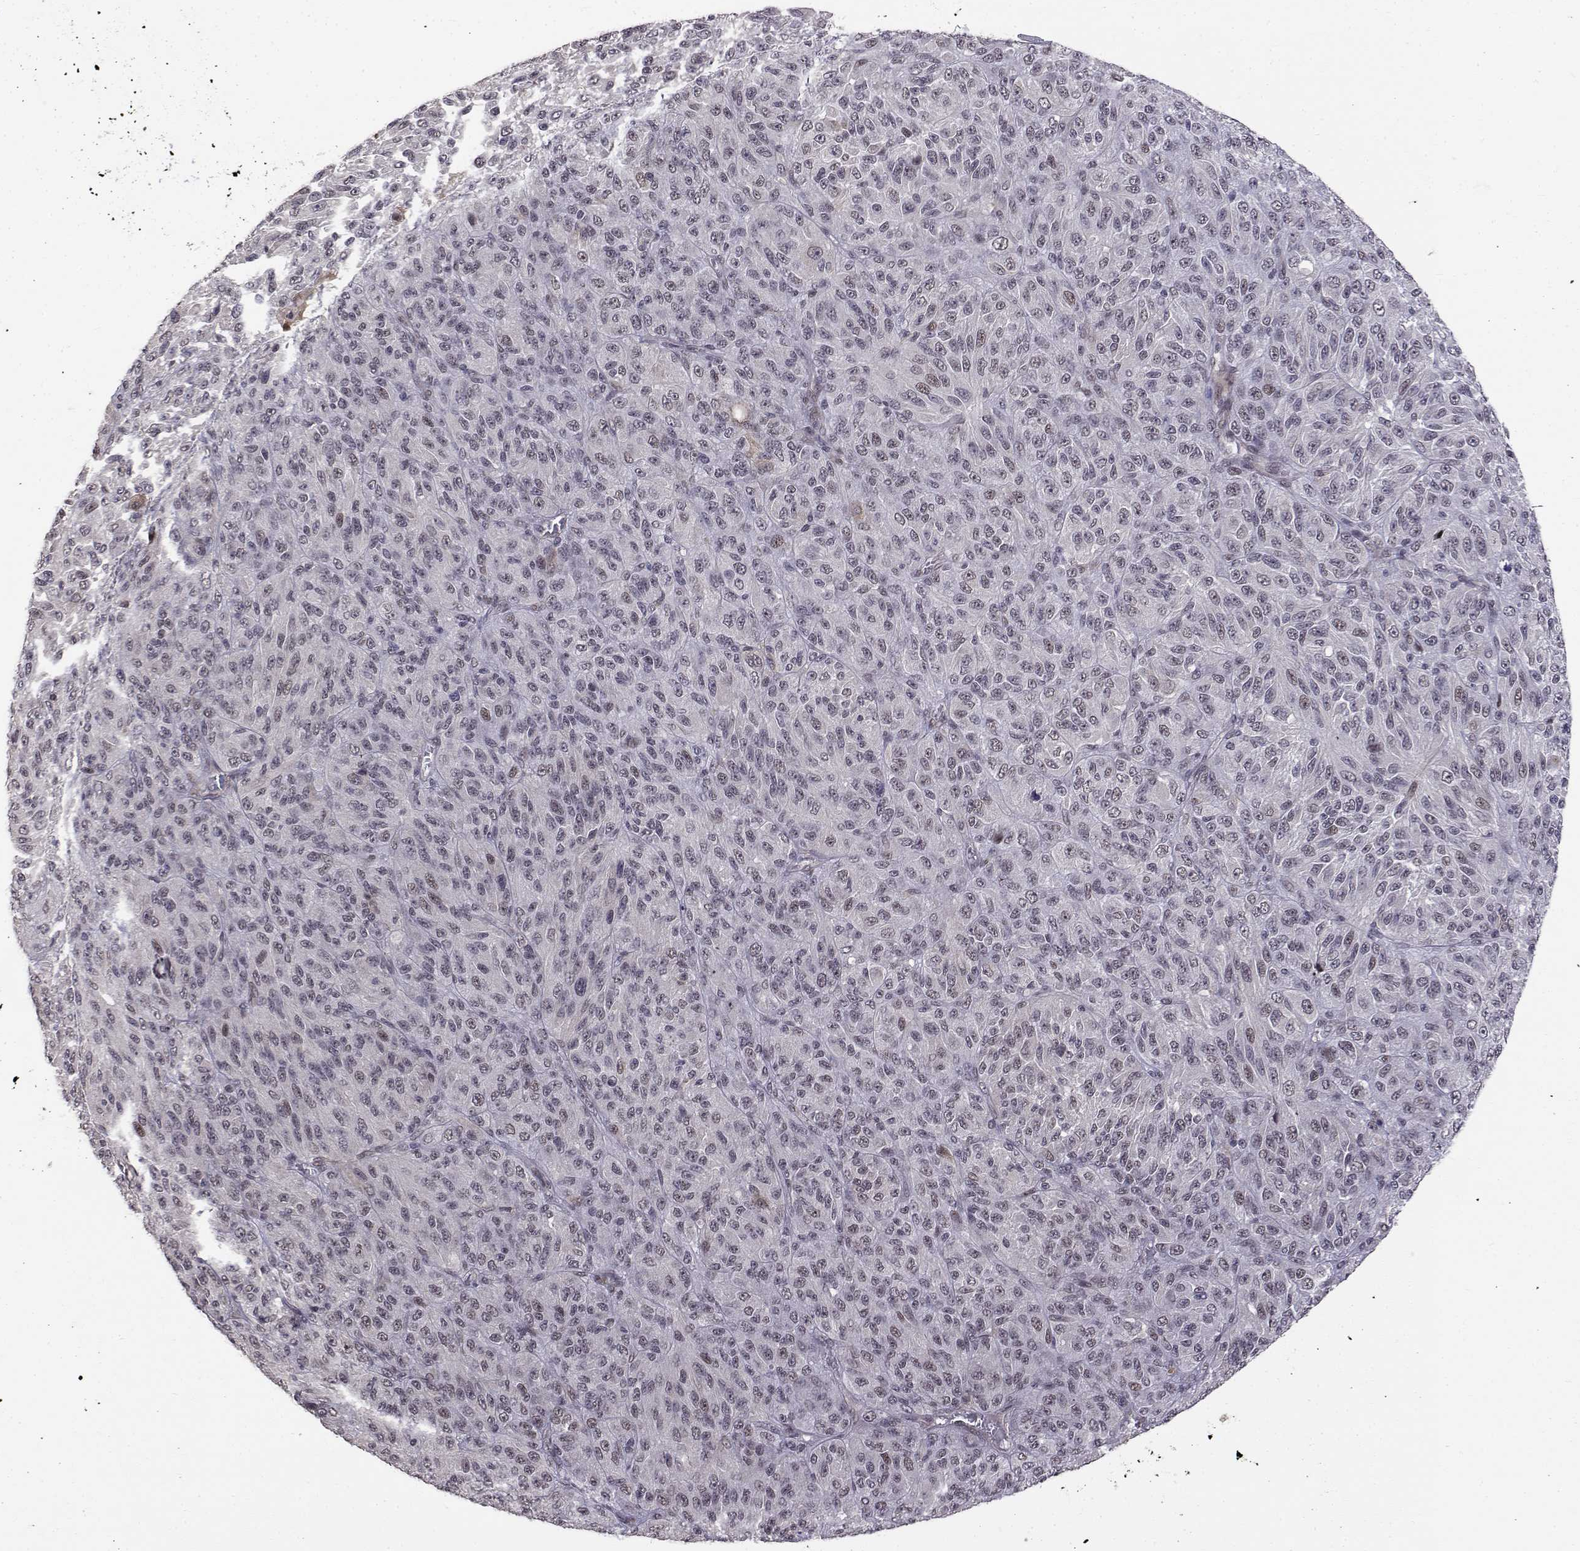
{"staining": {"intensity": "negative", "quantity": "none", "location": "none"}, "tissue": "melanoma", "cell_type": "Tumor cells", "image_type": "cancer", "snomed": [{"axis": "morphology", "description": "Malignant melanoma, Metastatic site"}, {"axis": "topography", "description": "Brain"}], "caption": "Tumor cells are negative for brown protein staining in melanoma. (Brightfield microscopy of DAB IHC at high magnification).", "gene": "ITGA7", "patient": {"sex": "female", "age": 56}}